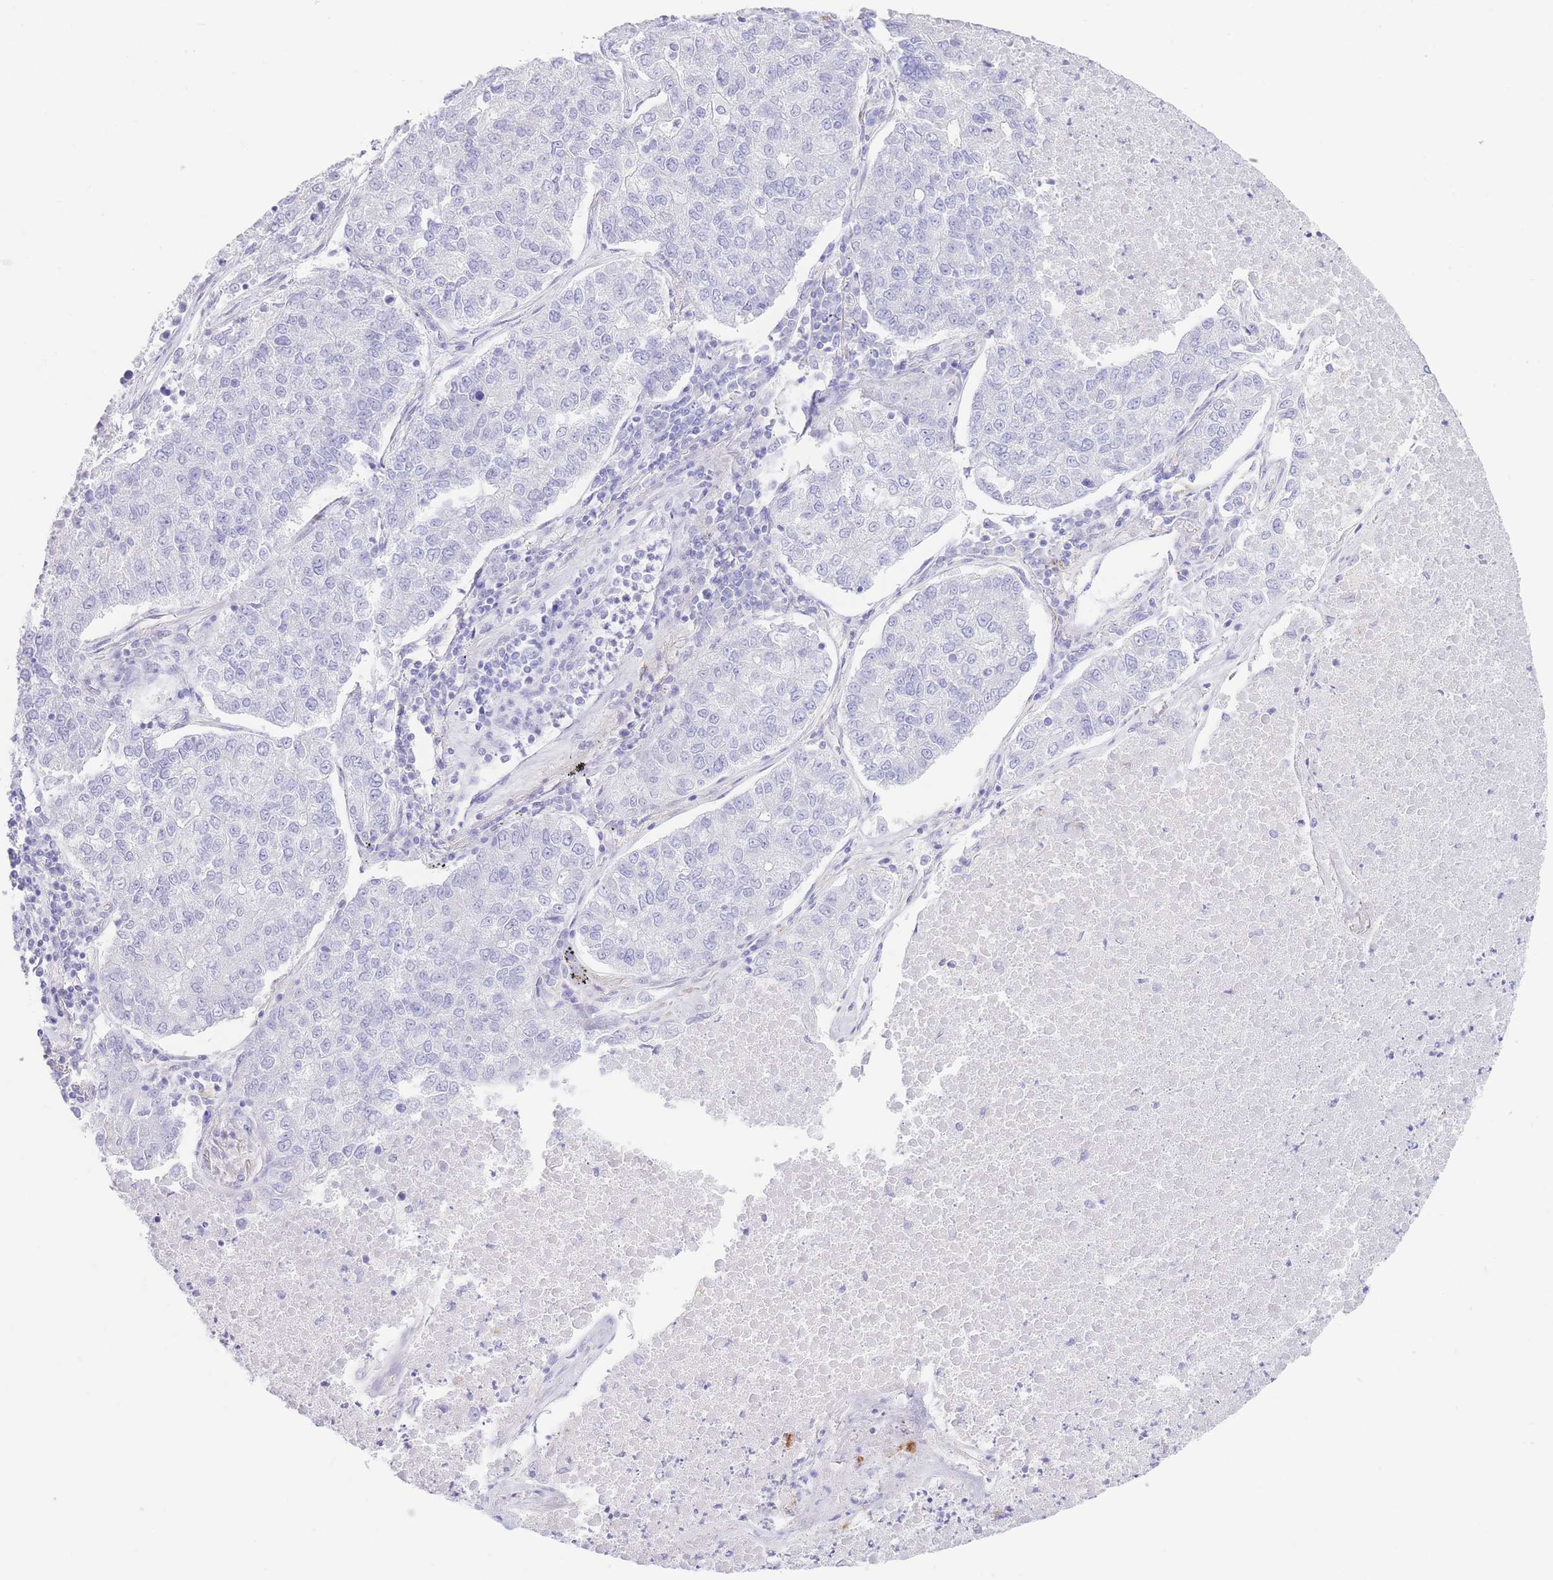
{"staining": {"intensity": "negative", "quantity": "none", "location": "none"}, "tissue": "lung cancer", "cell_type": "Tumor cells", "image_type": "cancer", "snomed": [{"axis": "morphology", "description": "Adenocarcinoma, NOS"}, {"axis": "topography", "description": "Lung"}], "caption": "There is no significant expression in tumor cells of lung adenocarcinoma.", "gene": "PKLR", "patient": {"sex": "male", "age": 49}}